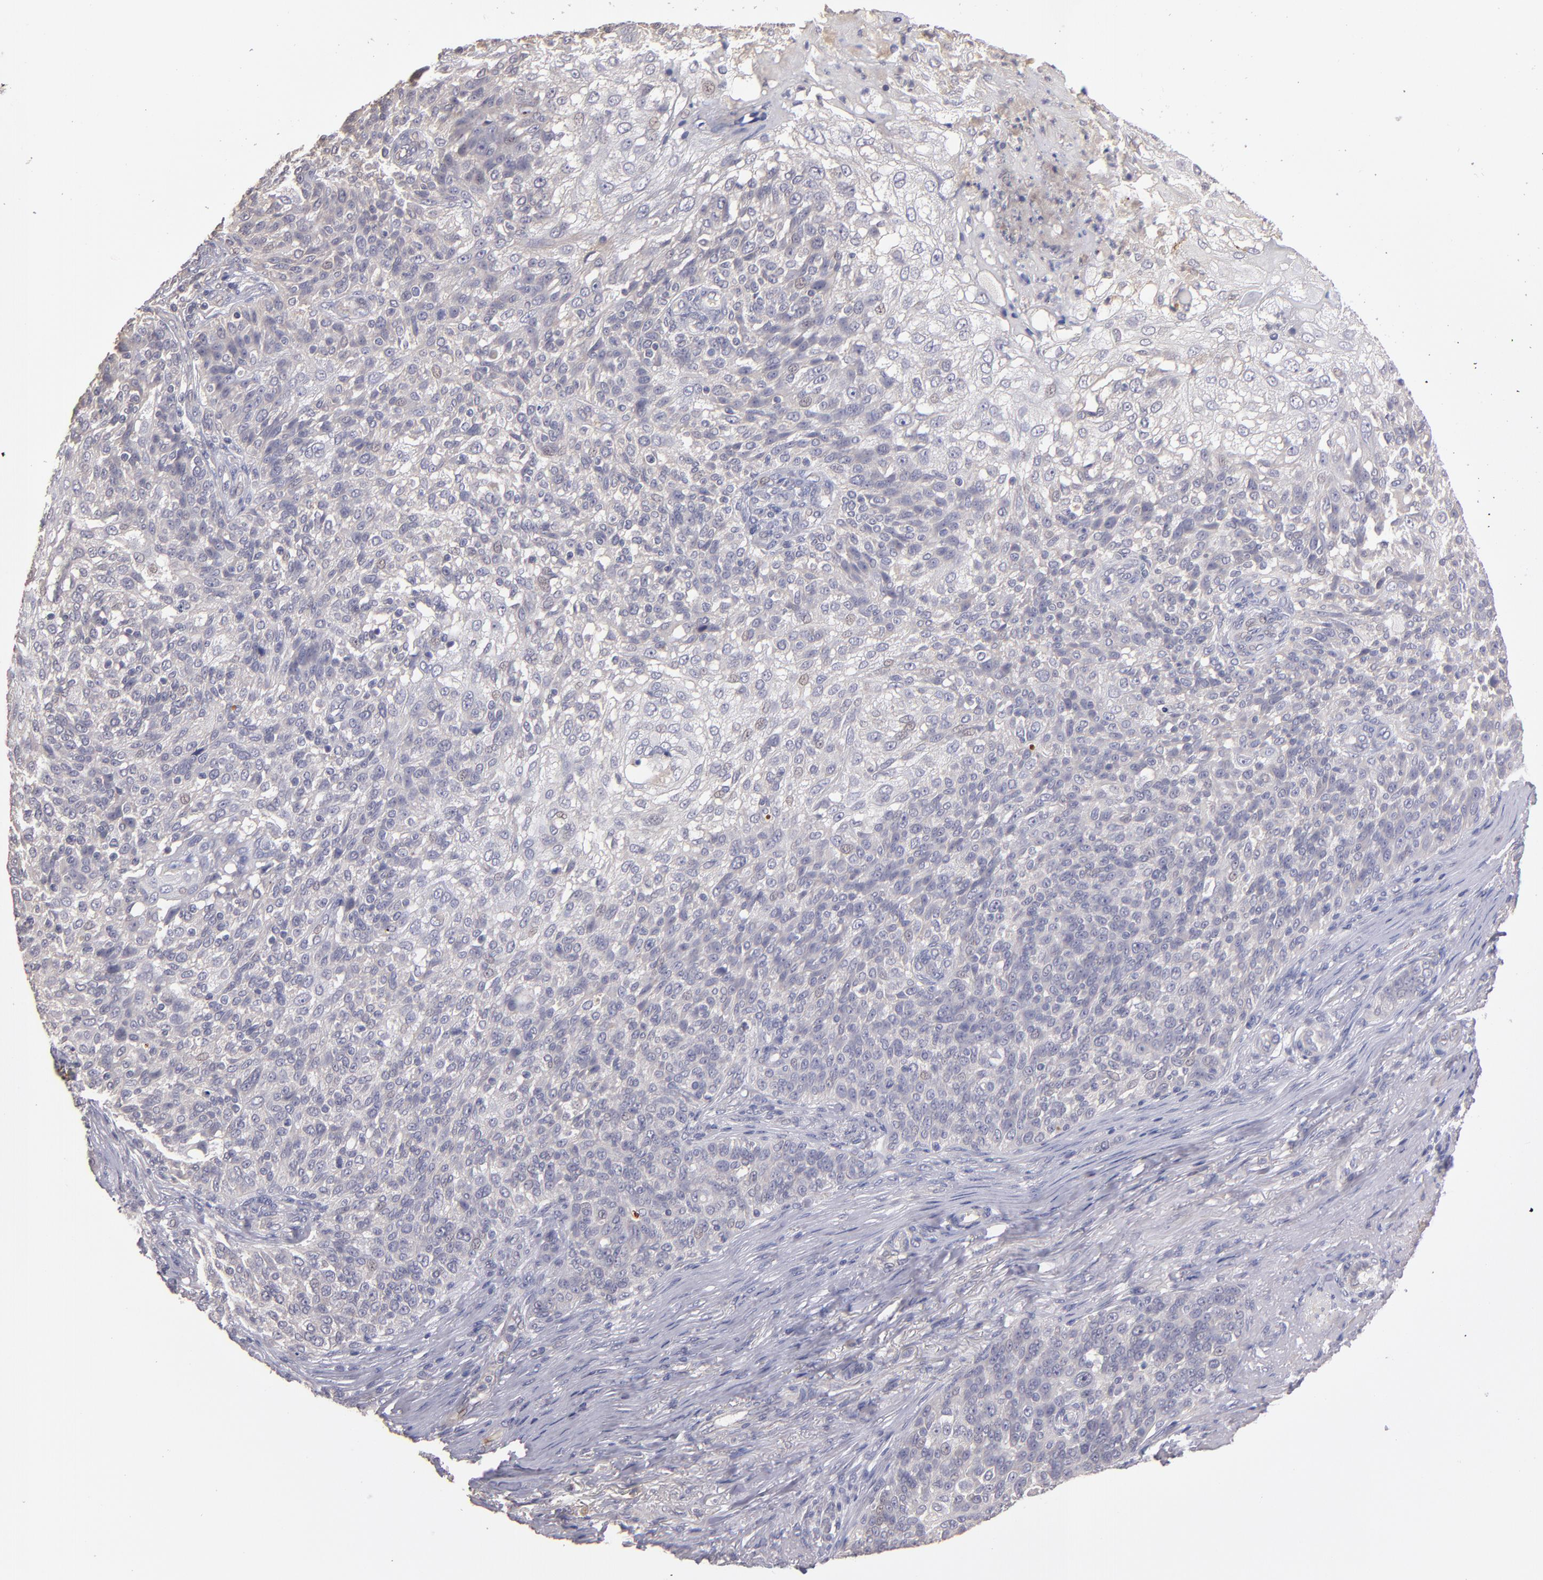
{"staining": {"intensity": "negative", "quantity": "none", "location": "none"}, "tissue": "skin cancer", "cell_type": "Tumor cells", "image_type": "cancer", "snomed": [{"axis": "morphology", "description": "Normal tissue, NOS"}, {"axis": "morphology", "description": "Squamous cell carcinoma, NOS"}, {"axis": "topography", "description": "Skin"}], "caption": "An immunohistochemistry (IHC) micrograph of skin squamous cell carcinoma is shown. There is no staining in tumor cells of skin squamous cell carcinoma.", "gene": "GNAZ", "patient": {"sex": "female", "age": 83}}